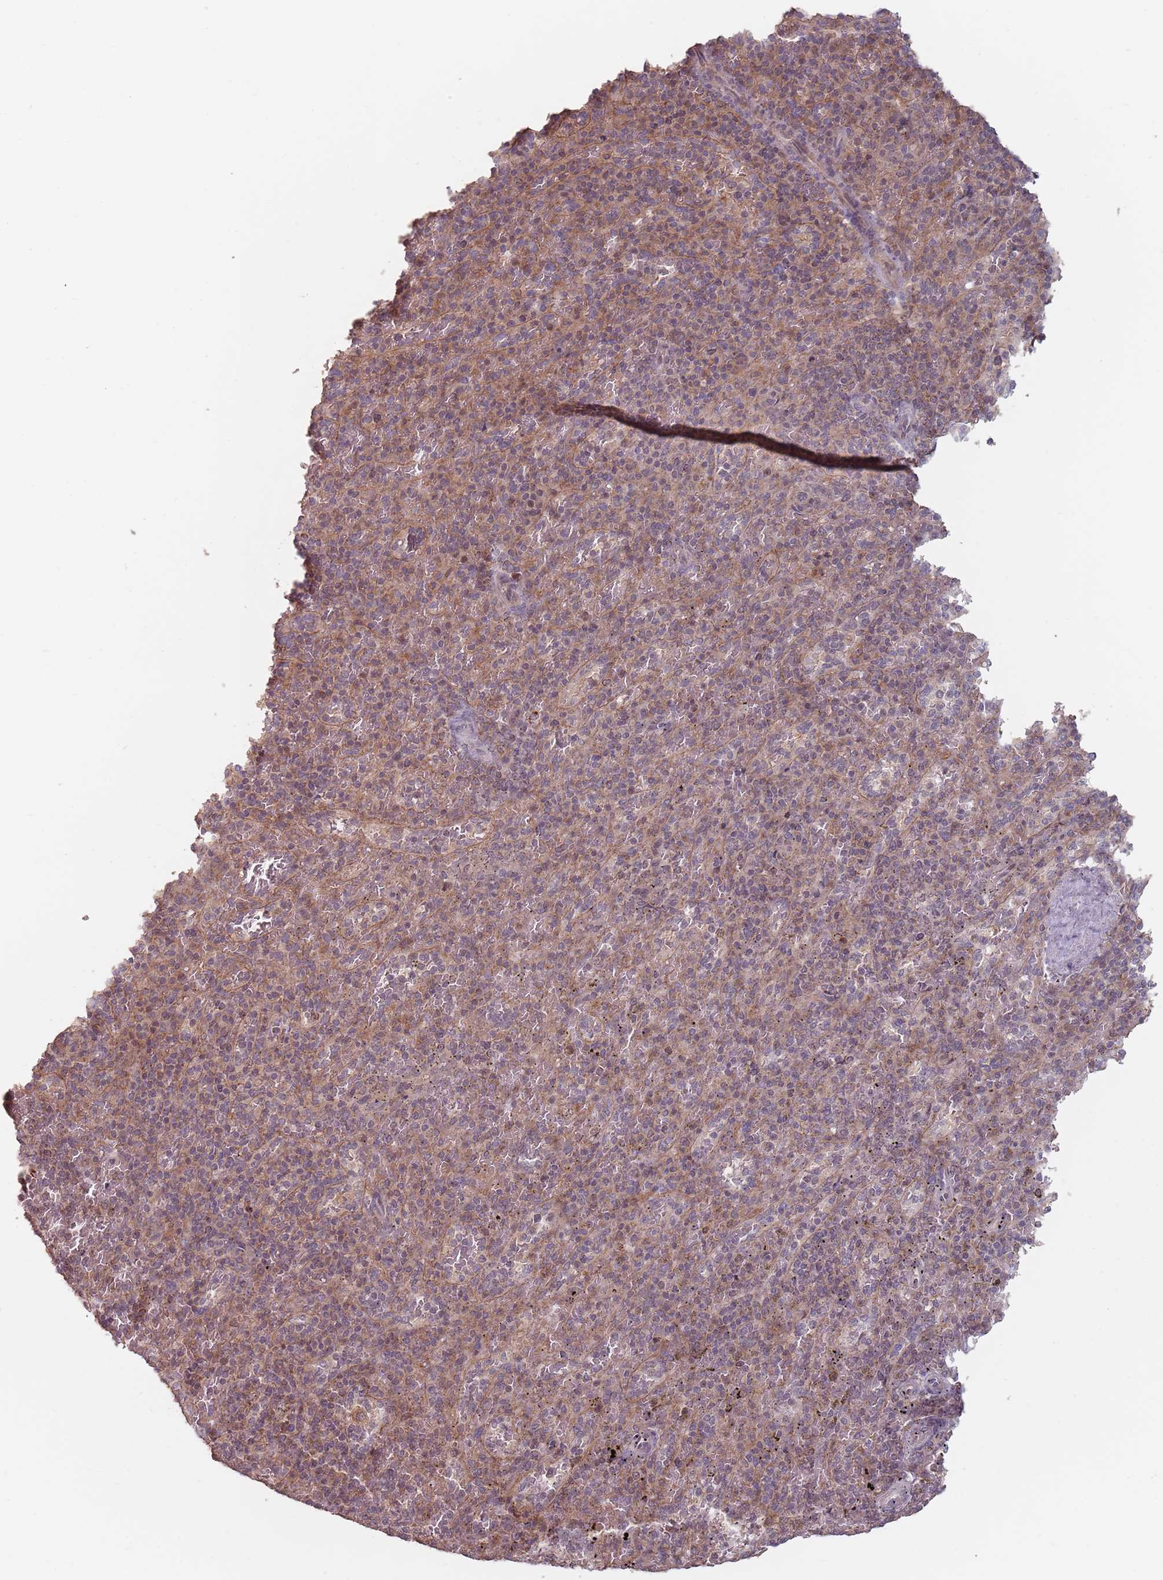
{"staining": {"intensity": "moderate", "quantity": "25%-75%", "location": "cytoplasmic/membranous"}, "tissue": "spleen", "cell_type": "Cells in red pulp", "image_type": "normal", "snomed": [{"axis": "morphology", "description": "Normal tissue, NOS"}, {"axis": "topography", "description": "Spleen"}], "caption": "Immunohistochemical staining of normal spleen reveals medium levels of moderate cytoplasmic/membranous expression in approximately 25%-75% of cells in red pulp. (Stains: DAB in brown, nuclei in blue, Microscopy: brightfield microscopy at high magnification).", "gene": "VPS52", "patient": {"sex": "male", "age": 82}}